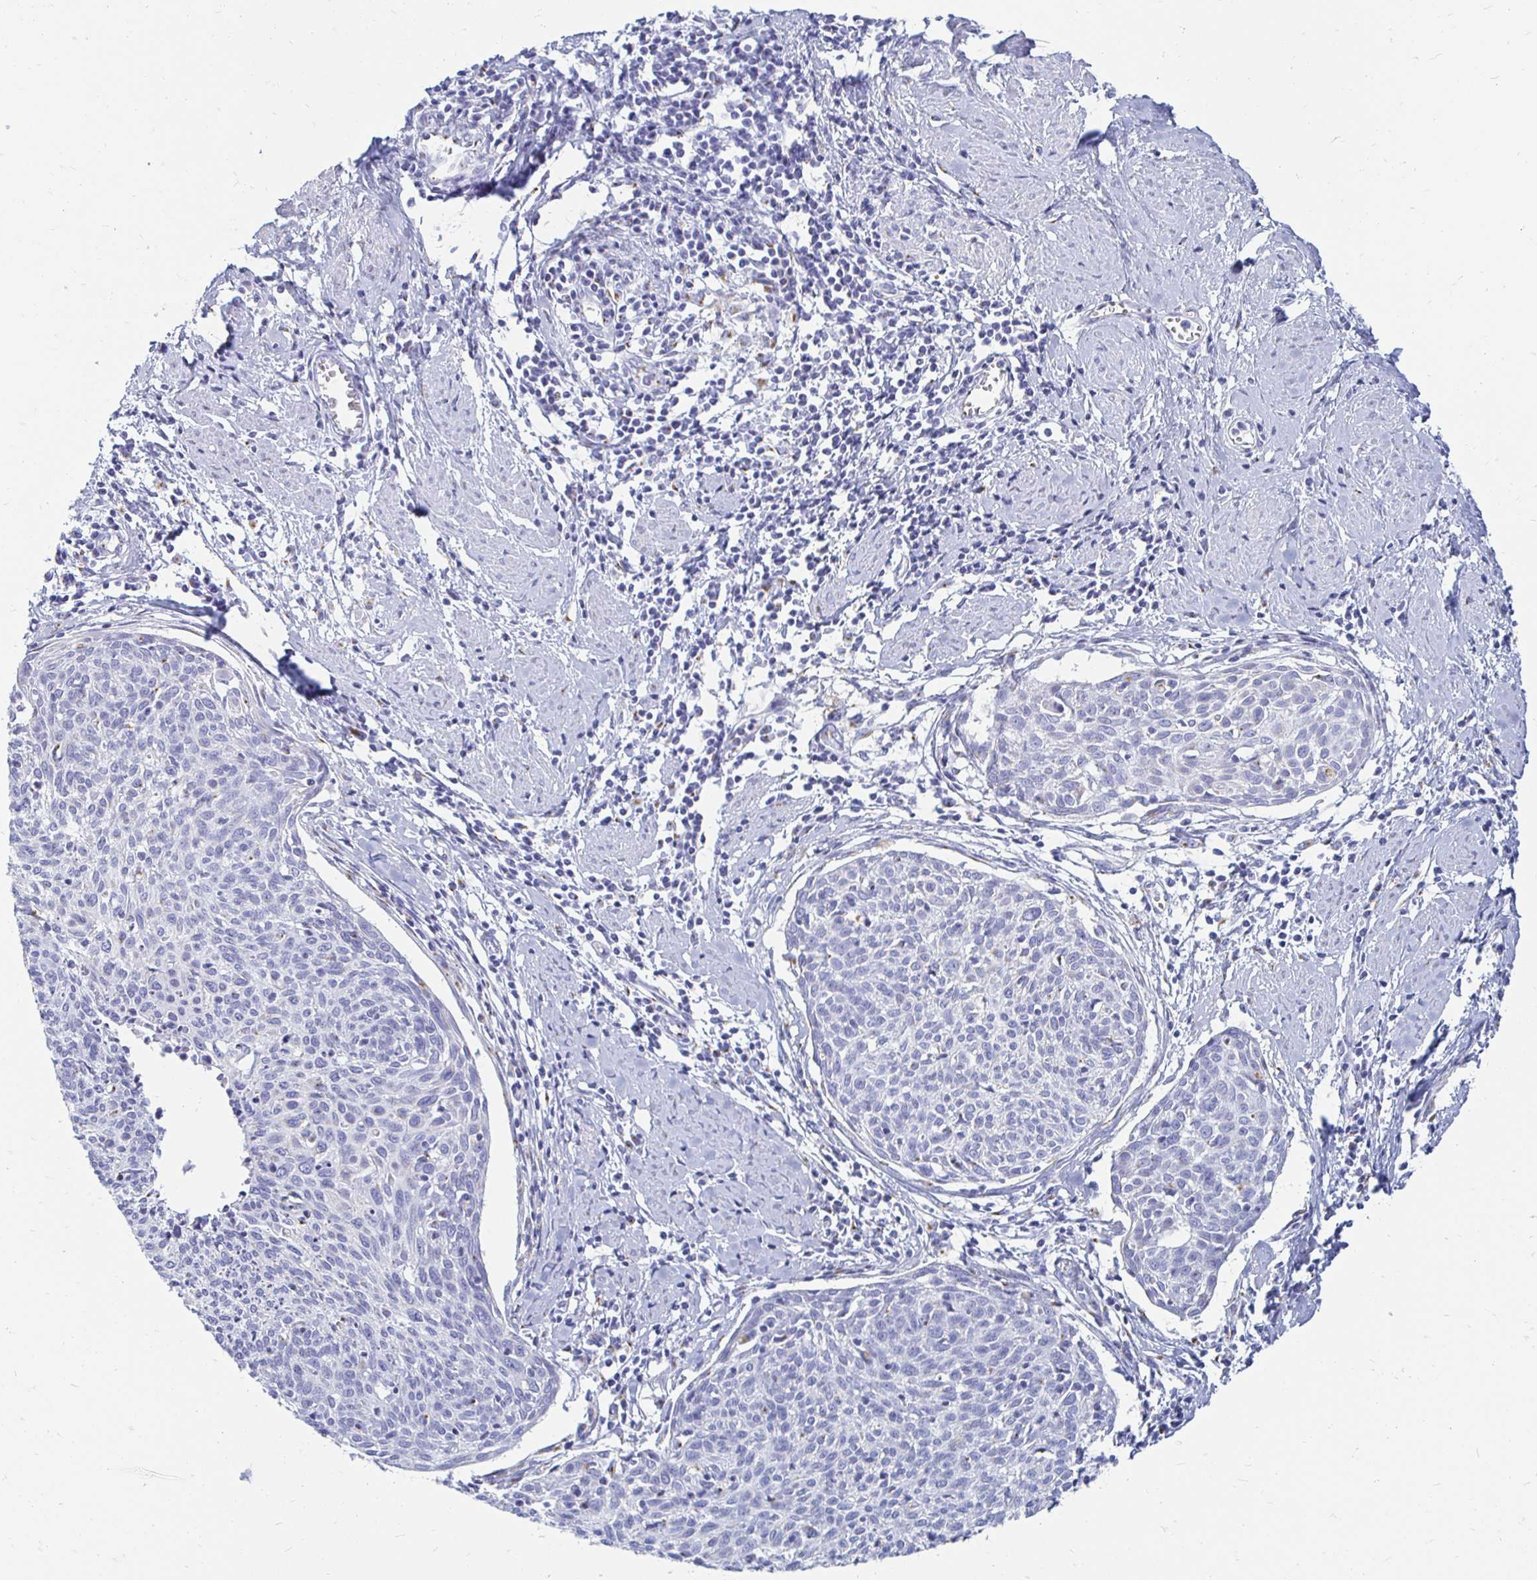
{"staining": {"intensity": "negative", "quantity": "none", "location": "none"}, "tissue": "cervical cancer", "cell_type": "Tumor cells", "image_type": "cancer", "snomed": [{"axis": "morphology", "description": "Squamous cell carcinoma, NOS"}, {"axis": "topography", "description": "Cervix"}], "caption": "Immunohistochemistry (IHC) micrograph of neoplastic tissue: cervical cancer stained with DAB (3,3'-diaminobenzidine) exhibits no significant protein positivity in tumor cells.", "gene": "PAGE4", "patient": {"sex": "female", "age": 49}}